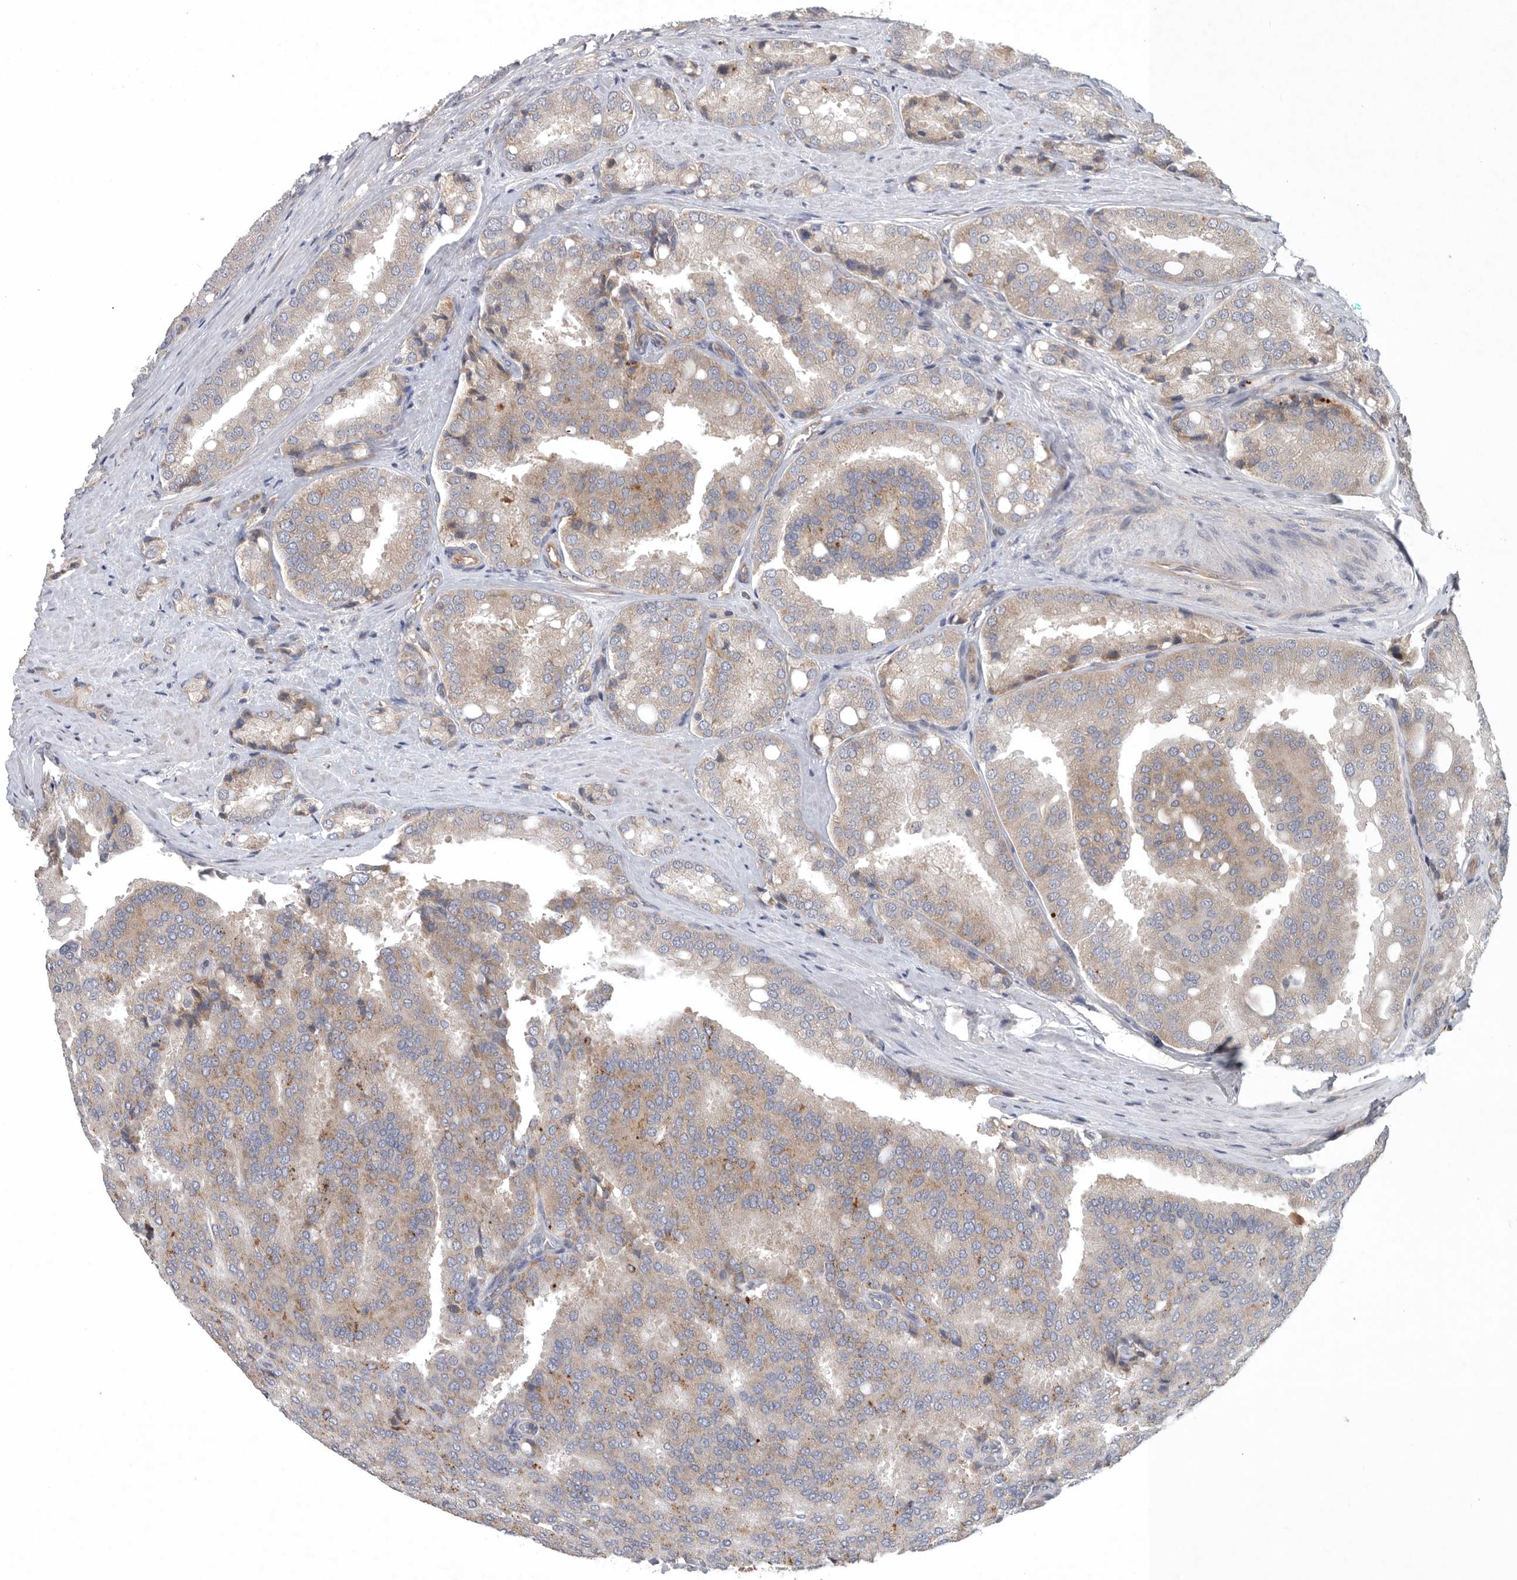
{"staining": {"intensity": "weak", "quantity": "25%-75%", "location": "cytoplasmic/membranous"}, "tissue": "prostate cancer", "cell_type": "Tumor cells", "image_type": "cancer", "snomed": [{"axis": "morphology", "description": "Adenocarcinoma, High grade"}, {"axis": "topography", "description": "Prostate"}], "caption": "A histopathology image of human prostate cancer (adenocarcinoma (high-grade)) stained for a protein reveals weak cytoplasmic/membranous brown staining in tumor cells.", "gene": "C1orf109", "patient": {"sex": "male", "age": 50}}